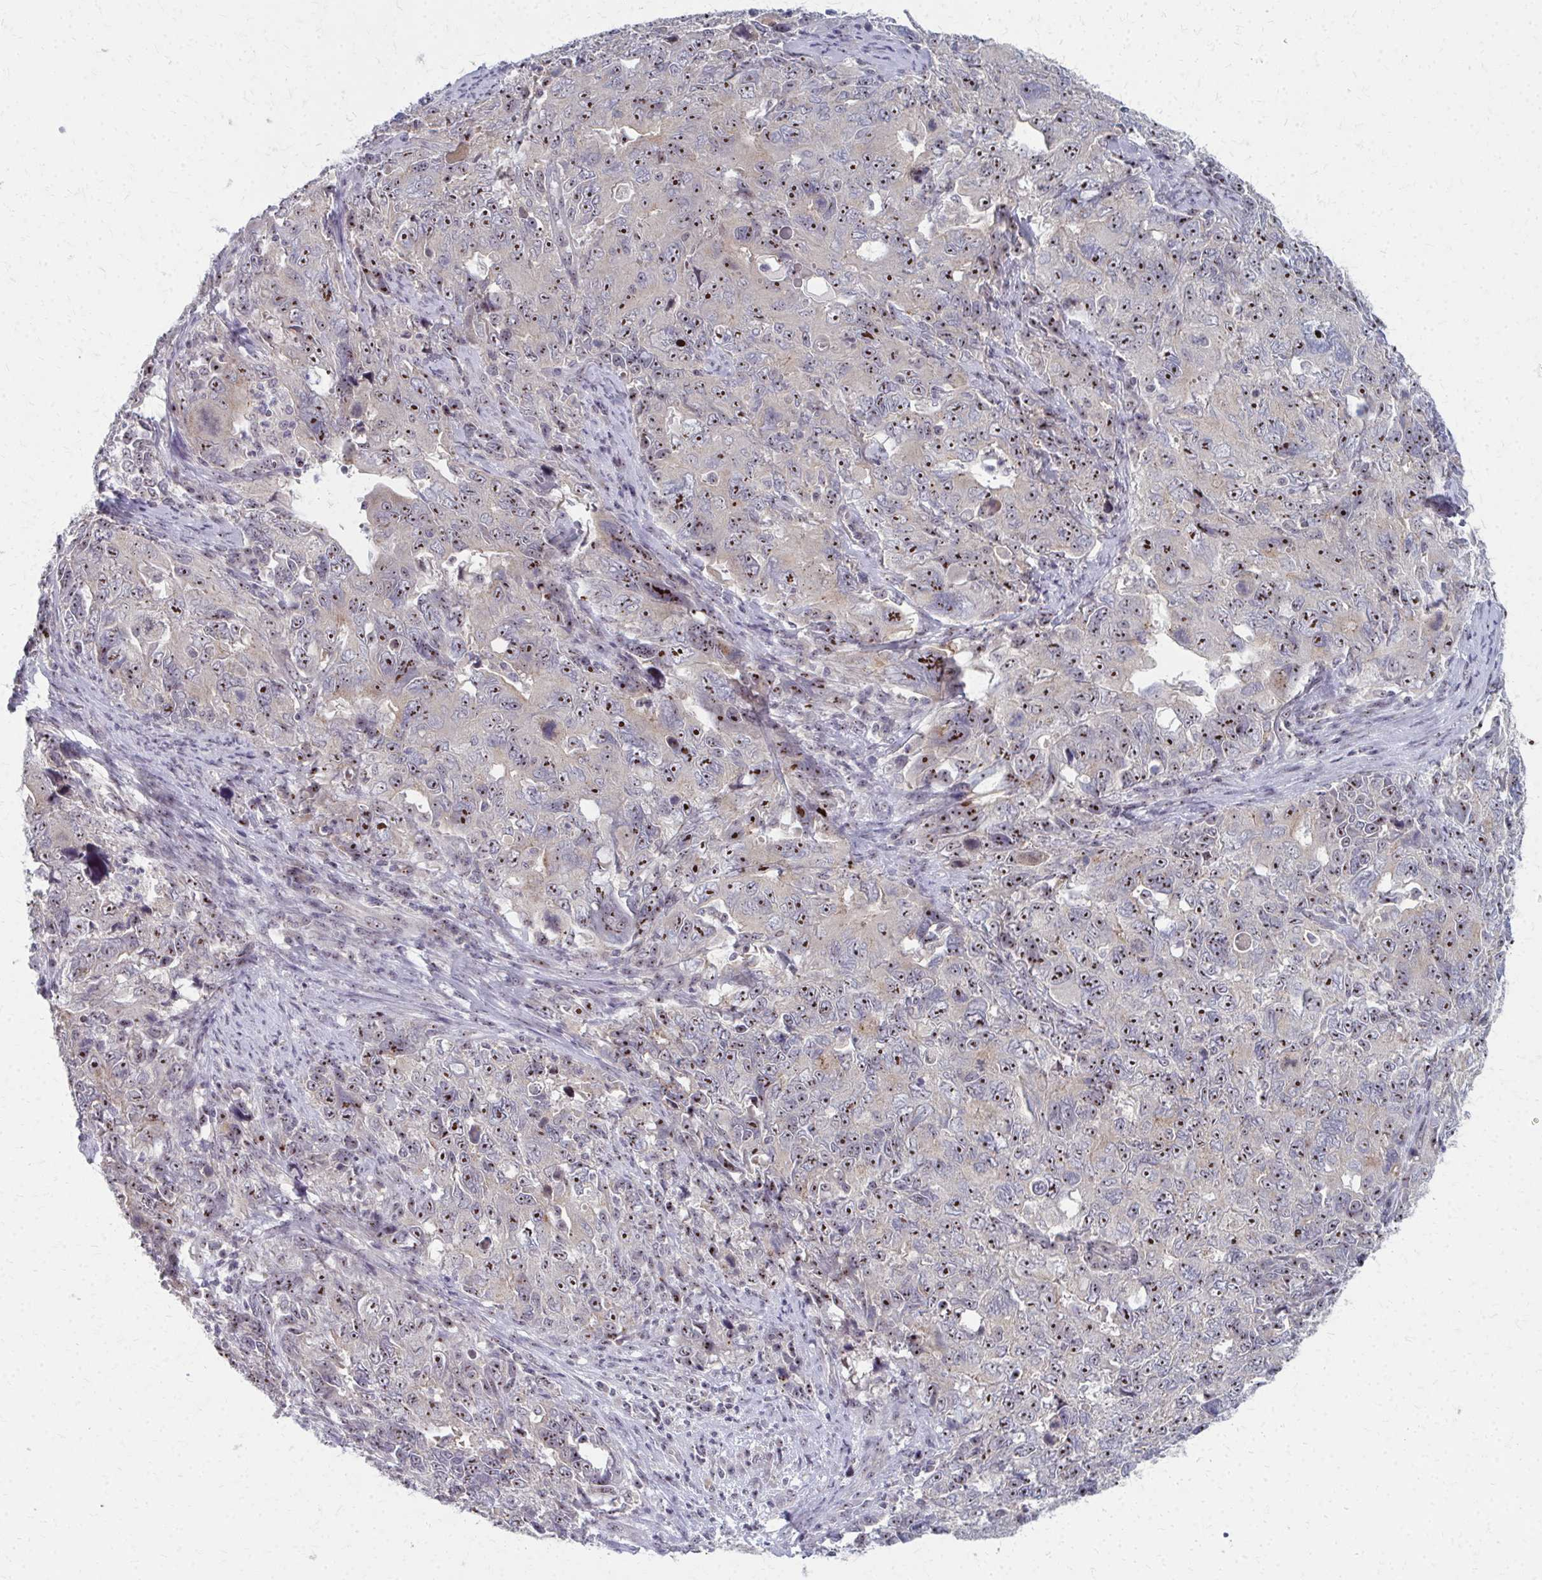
{"staining": {"intensity": "moderate", "quantity": "25%-75%", "location": "nuclear"}, "tissue": "cervical cancer", "cell_type": "Tumor cells", "image_type": "cancer", "snomed": [{"axis": "morphology", "description": "Adenocarcinoma, NOS"}, {"axis": "topography", "description": "Cervix"}], "caption": "Immunohistochemistry (IHC) (DAB) staining of adenocarcinoma (cervical) demonstrates moderate nuclear protein expression in approximately 25%-75% of tumor cells. Using DAB (brown) and hematoxylin (blue) stains, captured at high magnification using brightfield microscopy.", "gene": "NUDT16", "patient": {"sex": "female", "age": 63}}